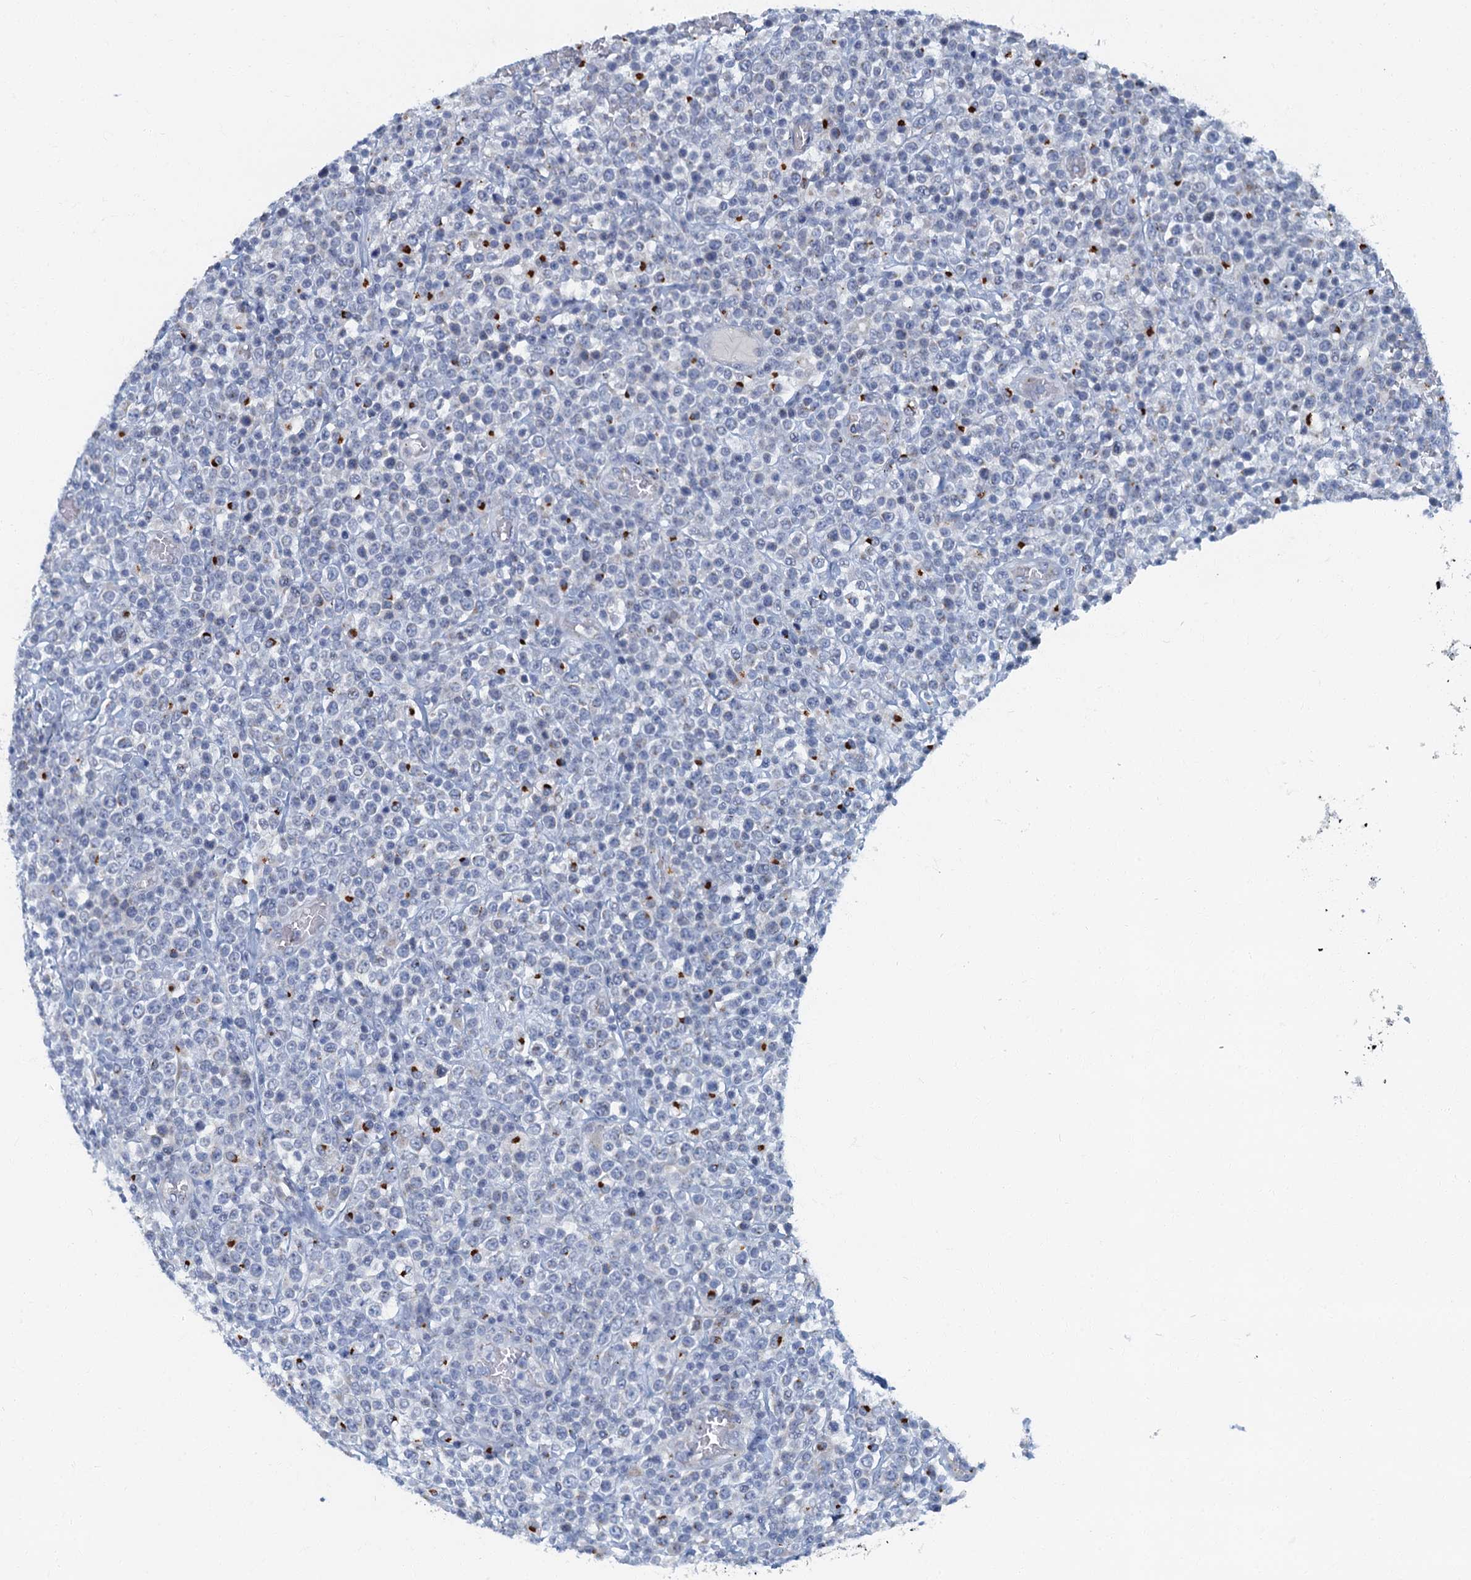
{"staining": {"intensity": "negative", "quantity": "none", "location": "none"}, "tissue": "lymphoma", "cell_type": "Tumor cells", "image_type": "cancer", "snomed": [{"axis": "morphology", "description": "Malignant lymphoma, non-Hodgkin's type, High grade"}, {"axis": "topography", "description": "Colon"}], "caption": "The image exhibits no staining of tumor cells in lymphoma.", "gene": "LYPD3", "patient": {"sex": "female", "age": 53}}